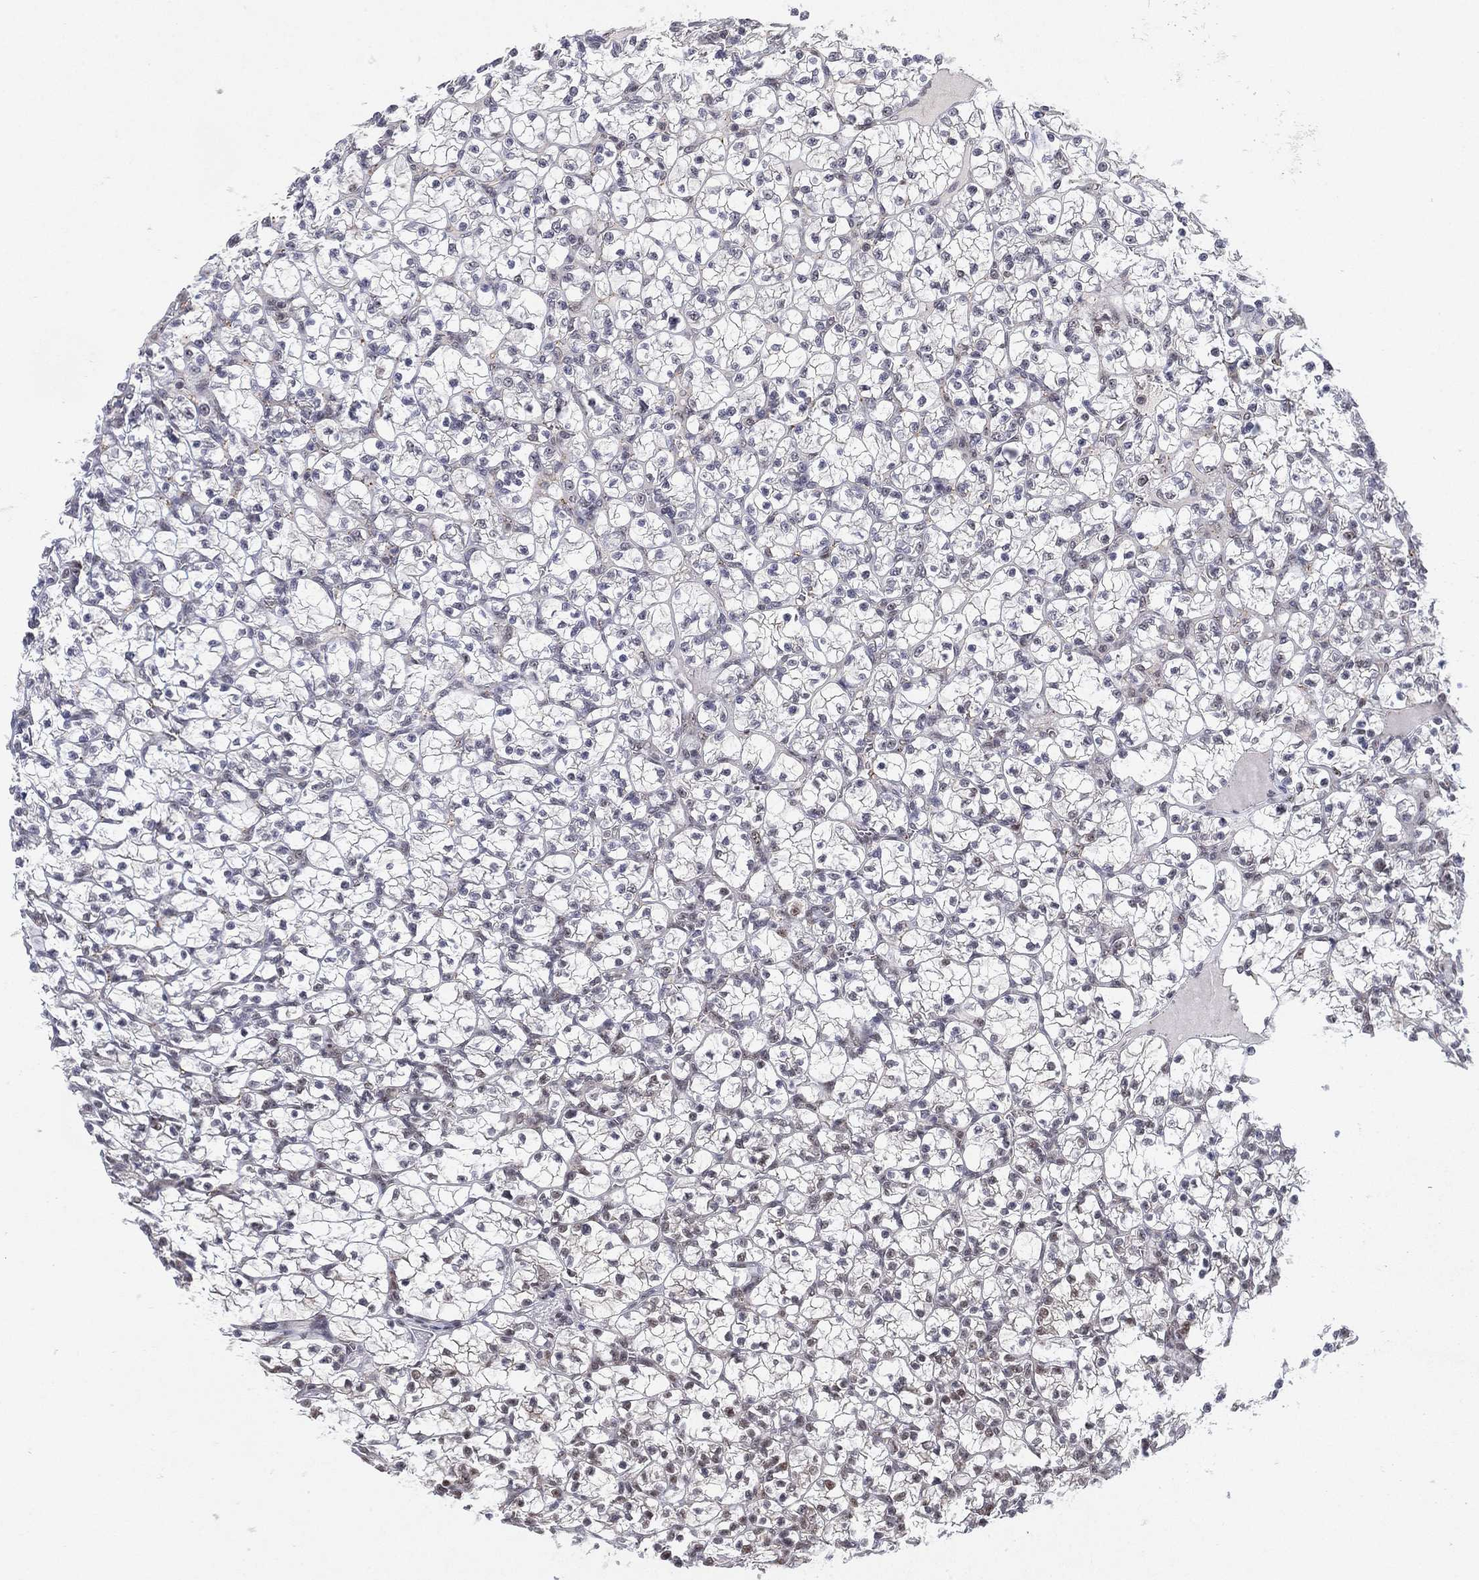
{"staining": {"intensity": "weak", "quantity": "<25%", "location": "nuclear"}, "tissue": "renal cancer", "cell_type": "Tumor cells", "image_type": "cancer", "snomed": [{"axis": "morphology", "description": "Adenocarcinoma, NOS"}, {"axis": "topography", "description": "Kidney"}], "caption": "The immunohistochemistry (IHC) photomicrograph has no significant staining in tumor cells of renal cancer tissue.", "gene": "DGCR8", "patient": {"sex": "female", "age": 89}}